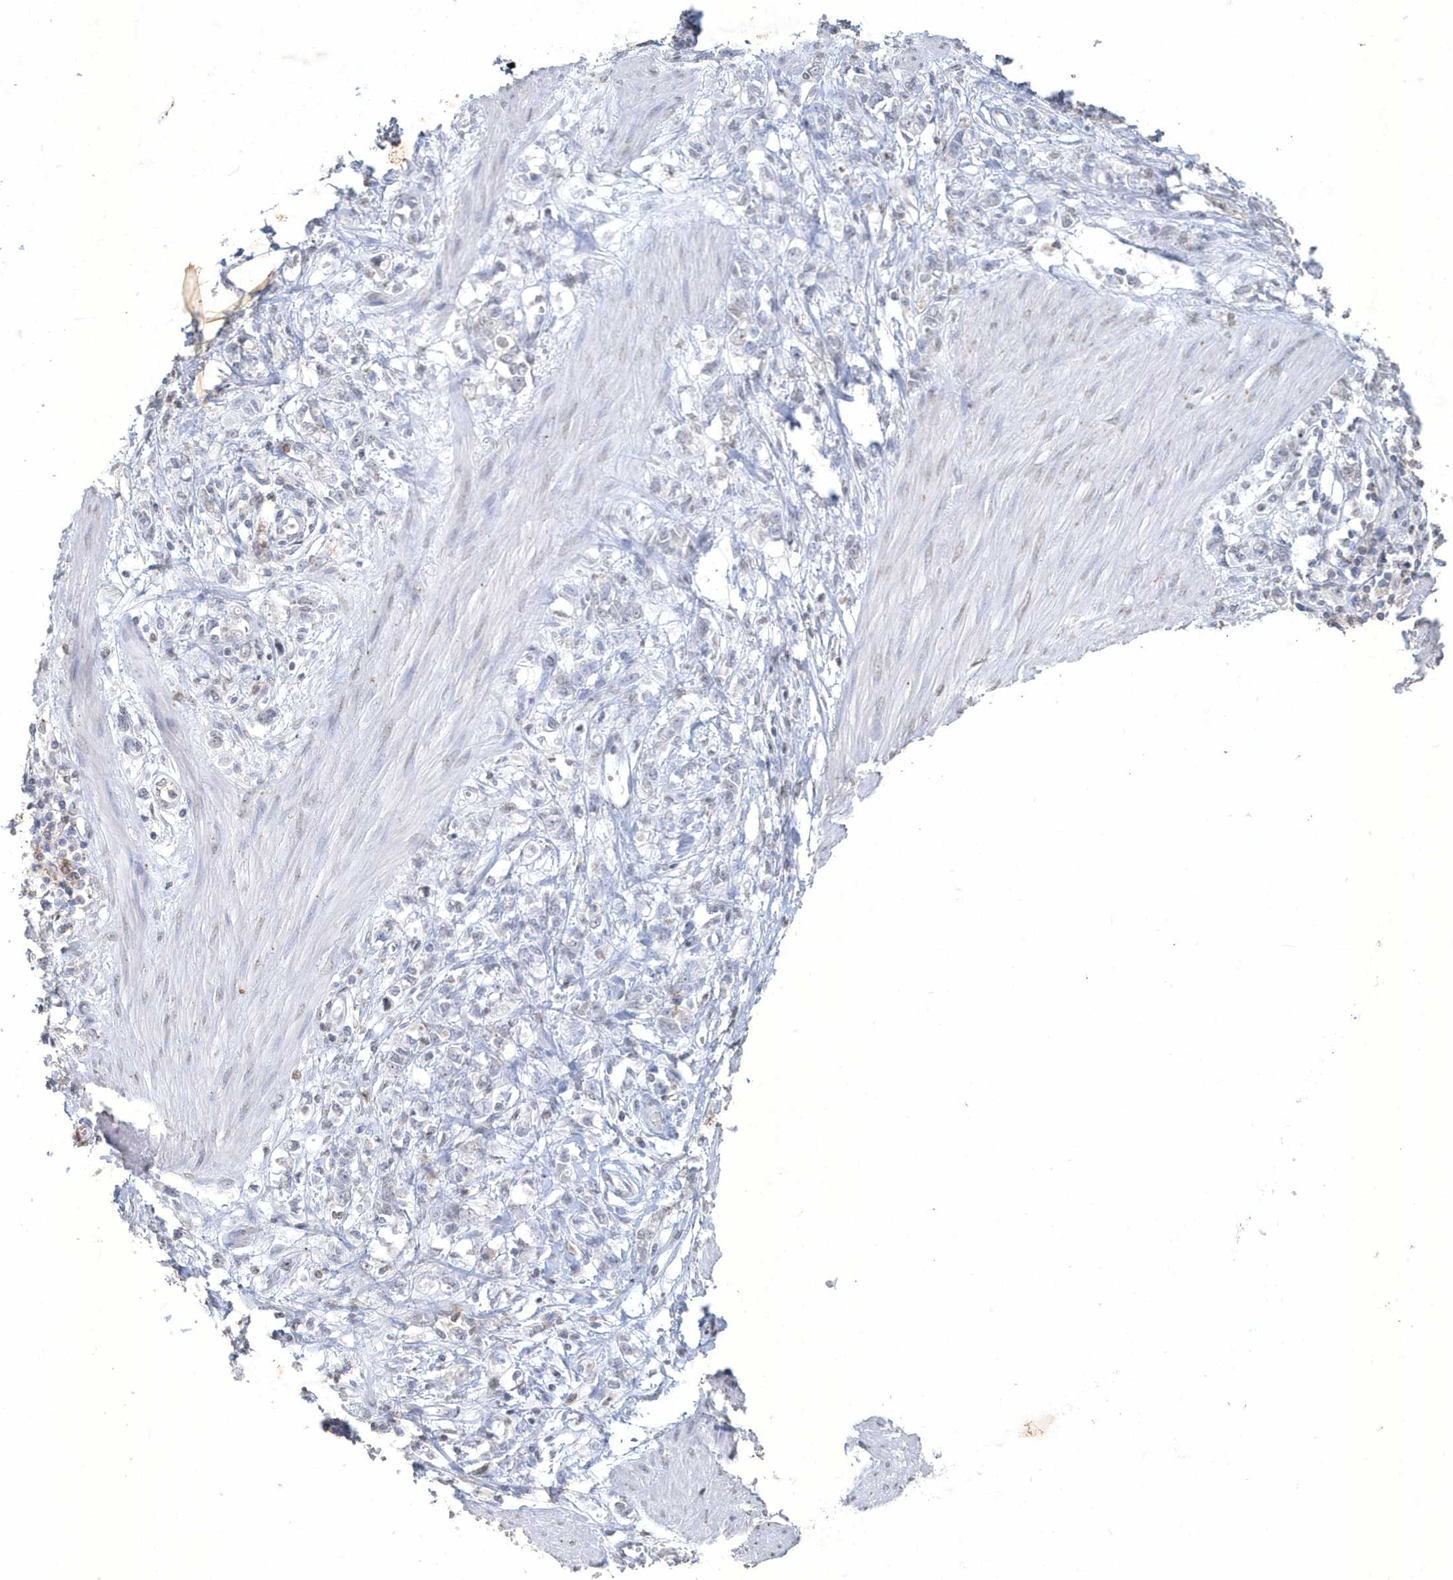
{"staining": {"intensity": "negative", "quantity": "none", "location": "none"}, "tissue": "stomach cancer", "cell_type": "Tumor cells", "image_type": "cancer", "snomed": [{"axis": "morphology", "description": "Adenocarcinoma, NOS"}, {"axis": "topography", "description": "Stomach"}], "caption": "Human stomach cancer stained for a protein using immunohistochemistry reveals no expression in tumor cells.", "gene": "PDCD1", "patient": {"sex": "female", "age": 76}}